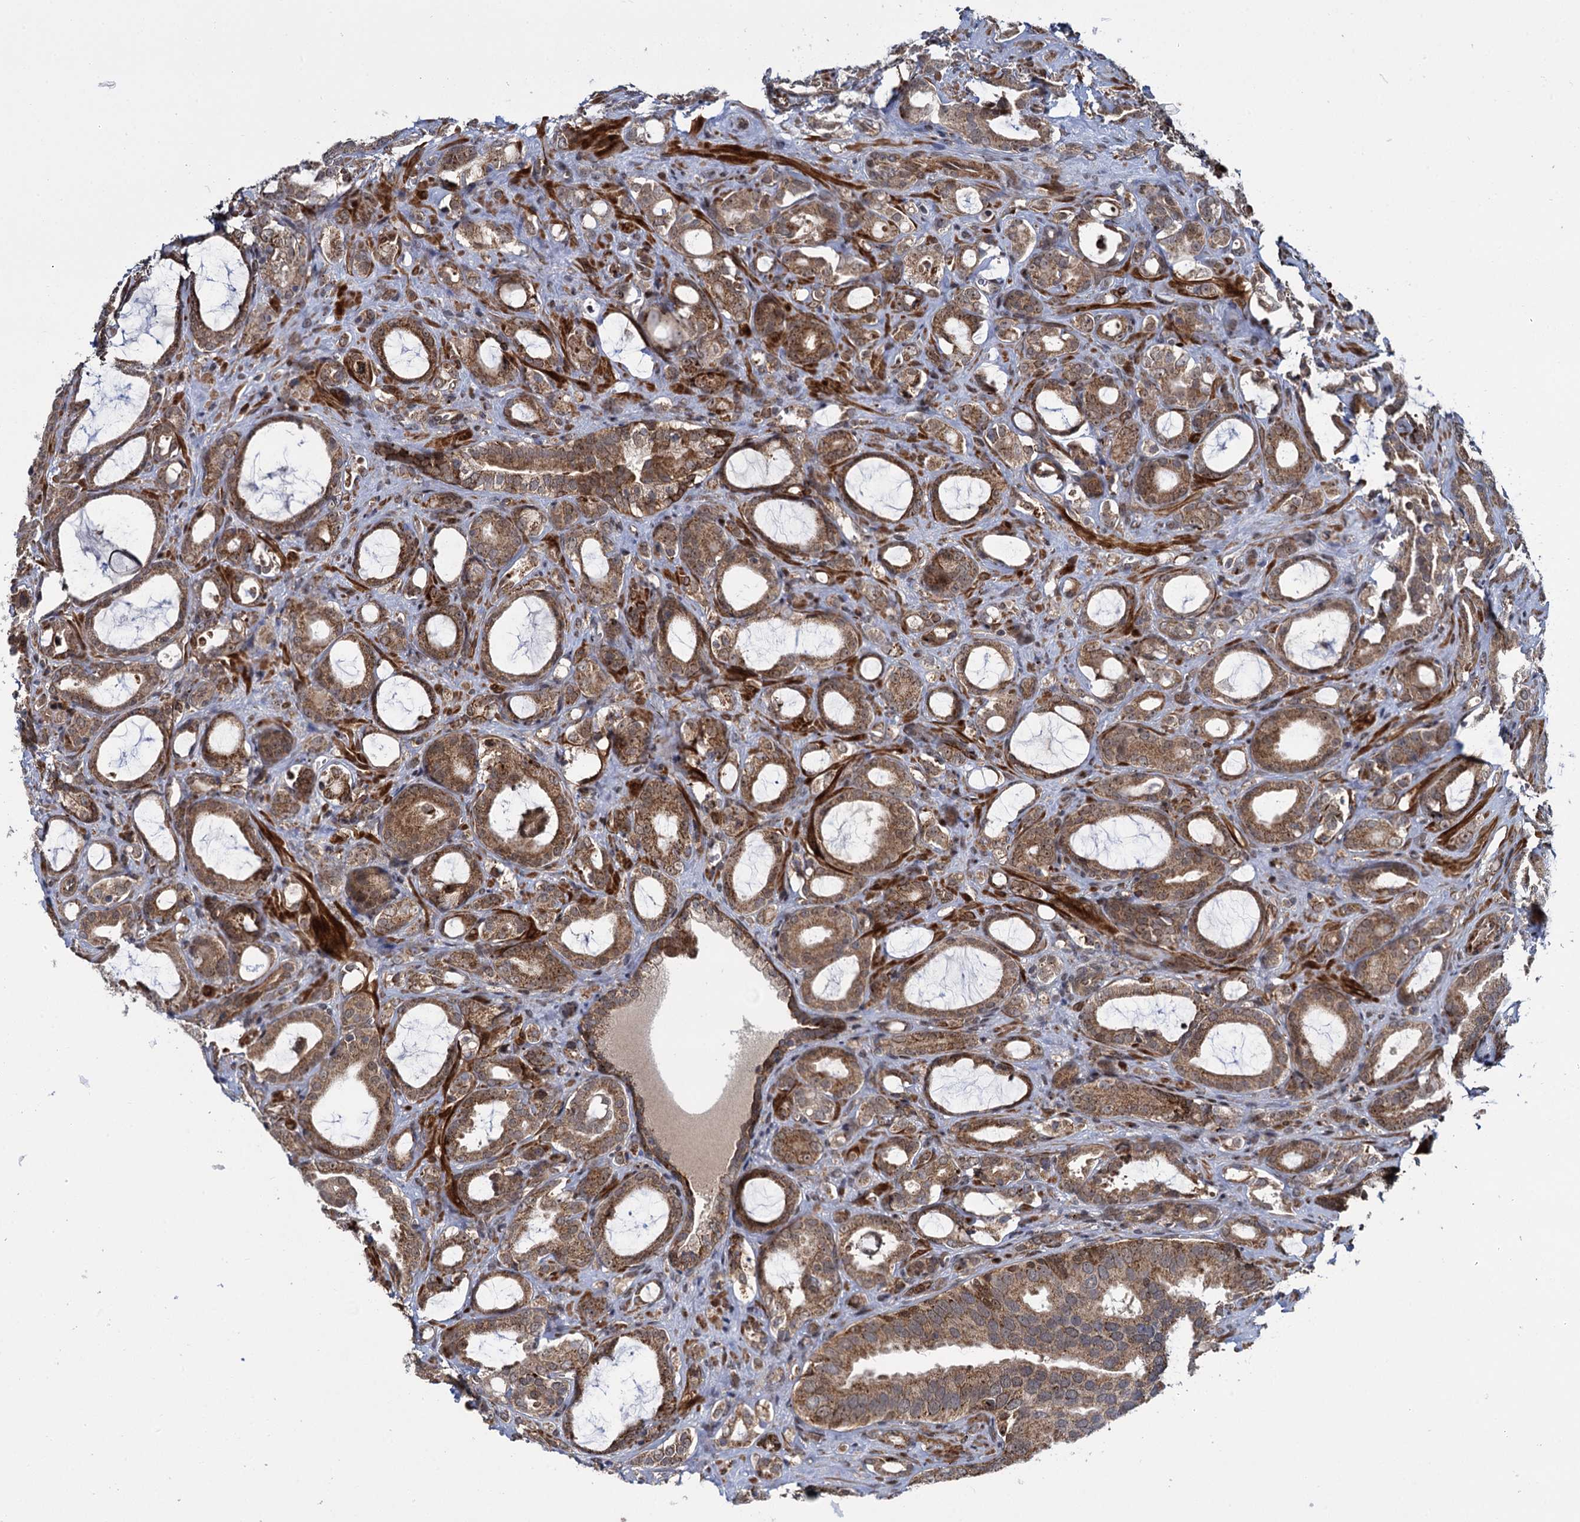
{"staining": {"intensity": "moderate", "quantity": ">75%", "location": "cytoplasmic/membranous"}, "tissue": "prostate cancer", "cell_type": "Tumor cells", "image_type": "cancer", "snomed": [{"axis": "morphology", "description": "Adenocarcinoma, High grade"}, {"axis": "topography", "description": "Prostate"}], "caption": "A medium amount of moderate cytoplasmic/membranous positivity is identified in approximately >75% of tumor cells in prostate cancer (high-grade adenocarcinoma) tissue.", "gene": "GAL3ST4", "patient": {"sex": "male", "age": 72}}